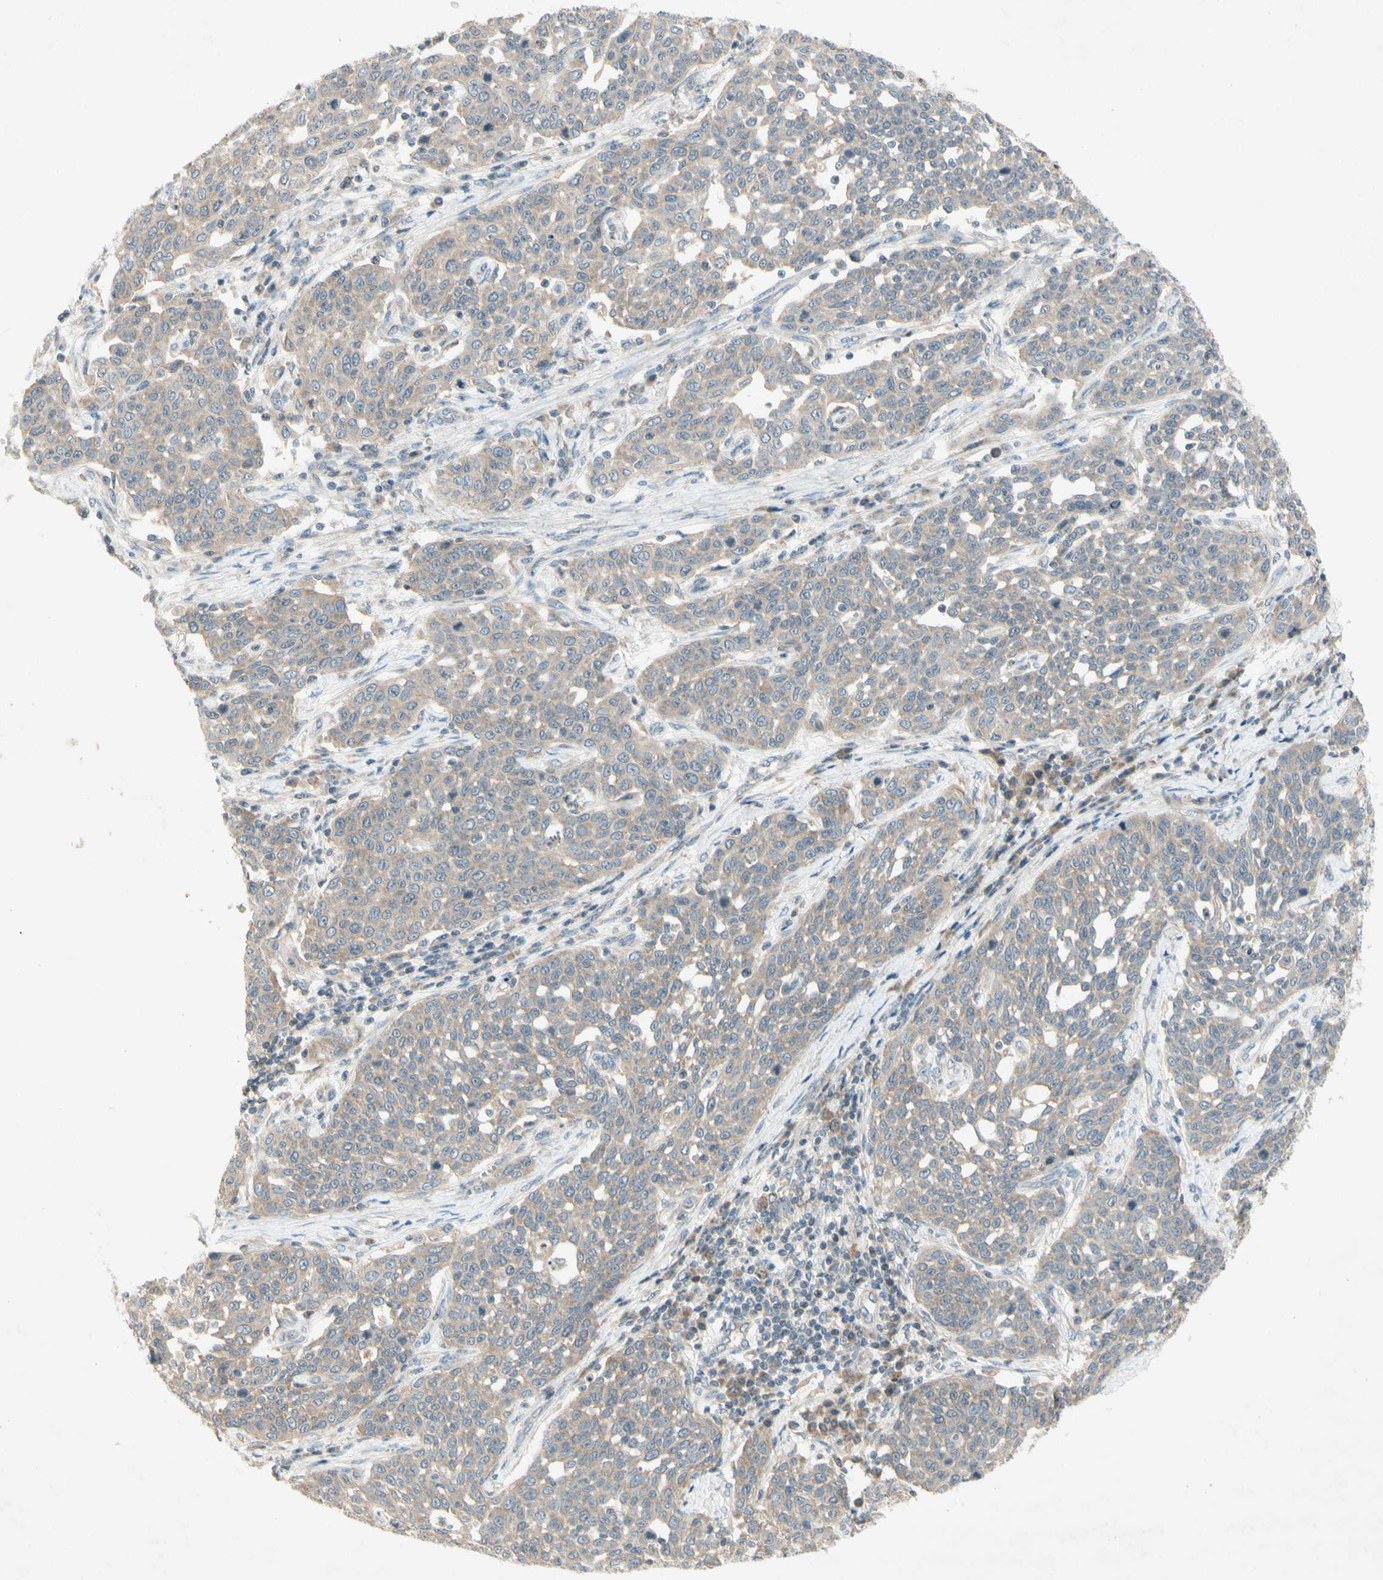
{"staining": {"intensity": "moderate", "quantity": "<25%", "location": "cytoplasmic/membranous"}, "tissue": "cervical cancer", "cell_type": "Tumor cells", "image_type": "cancer", "snomed": [{"axis": "morphology", "description": "Squamous cell carcinoma, NOS"}, {"axis": "topography", "description": "Cervix"}], "caption": "Cervical cancer stained for a protein (brown) displays moderate cytoplasmic/membranous positive expression in approximately <25% of tumor cells.", "gene": "ETF1", "patient": {"sex": "female", "age": 34}}